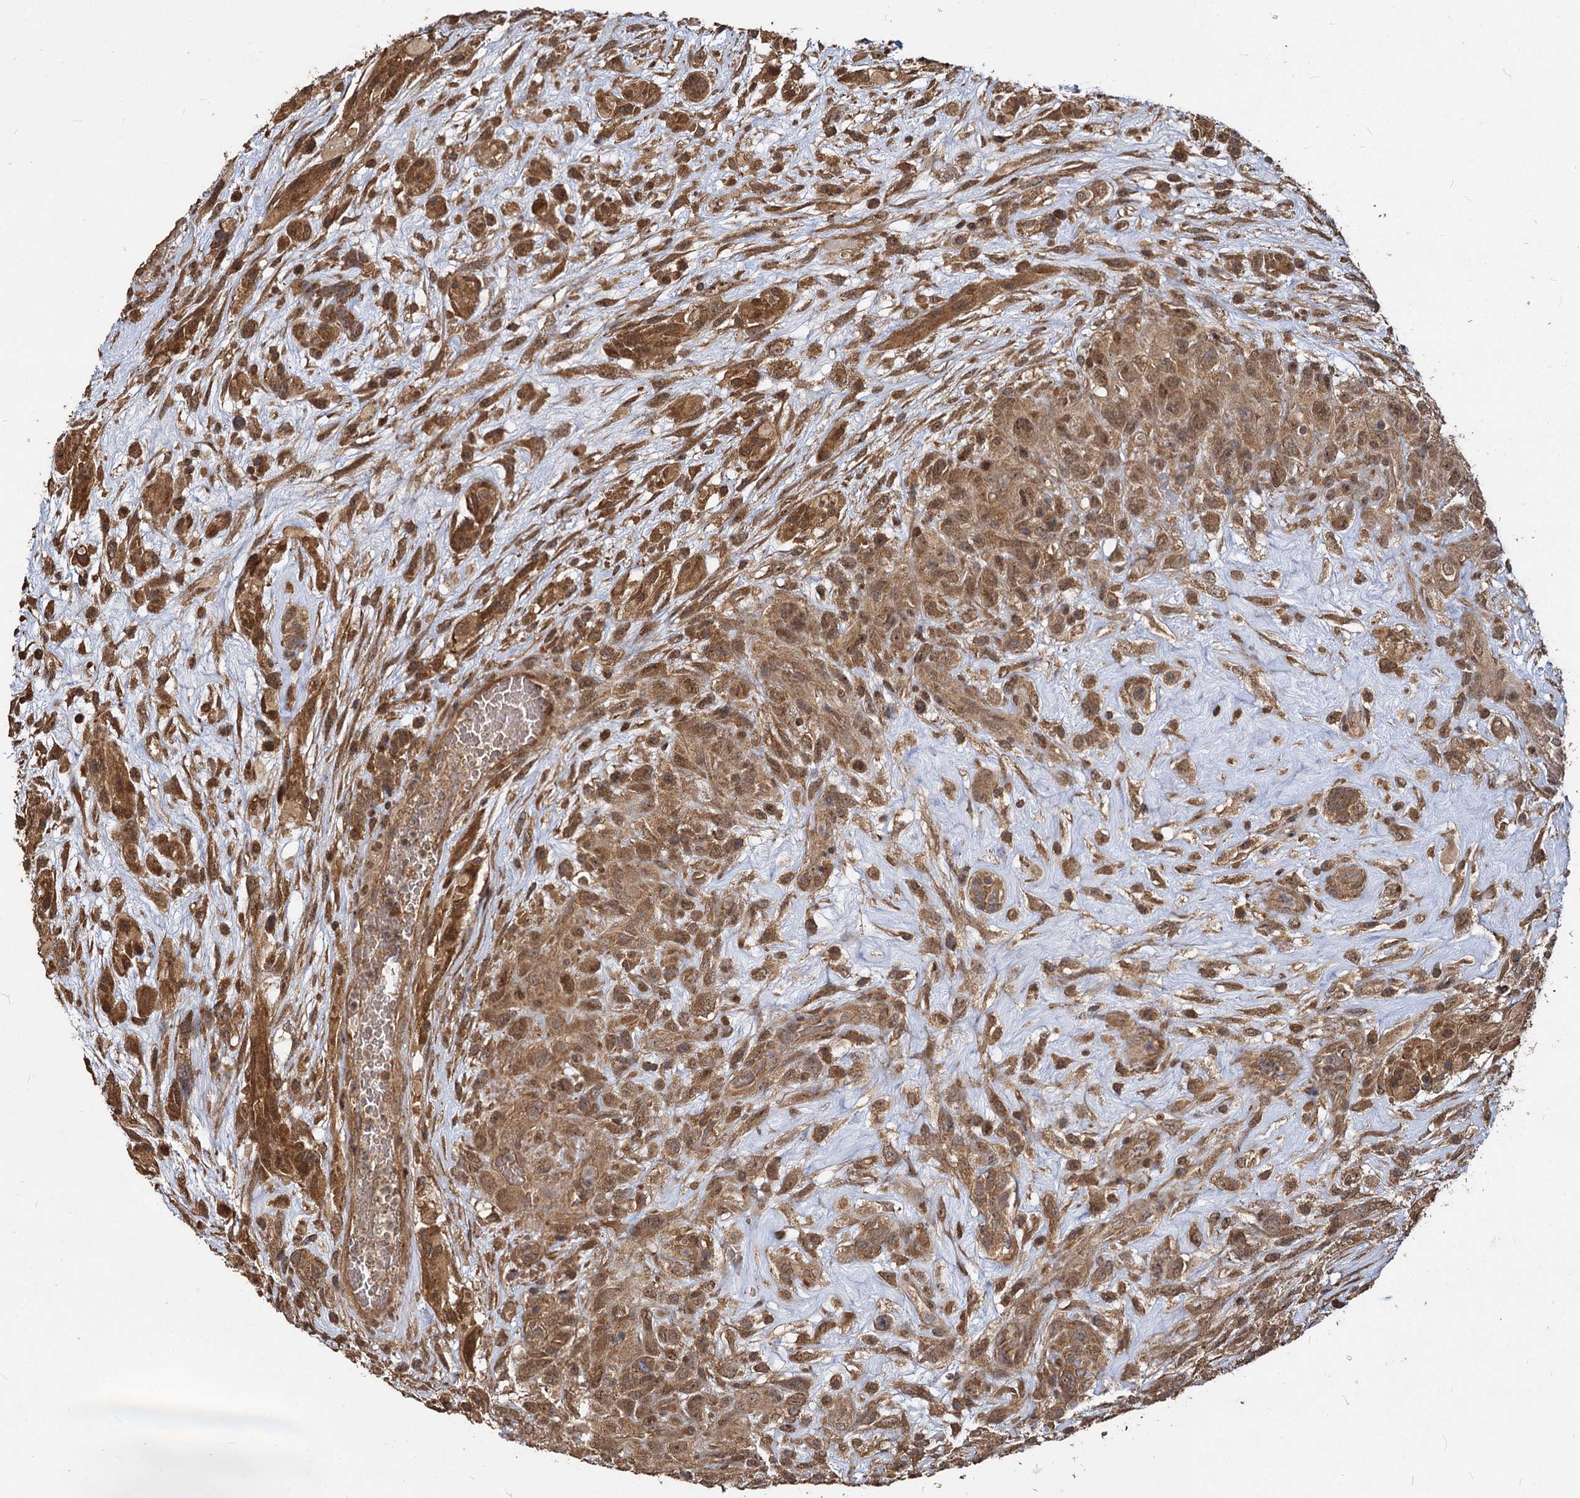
{"staining": {"intensity": "moderate", "quantity": ">75%", "location": "cytoplasmic/membranous,nuclear"}, "tissue": "glioma", "cell_type": "Tumor cells", "image_type": "cancer", "snomed": [{"axis": "morphology", "description": "Glioma, malignant, High grade"}, {"axis": "topography", "description": "Brain"}], "caption": "Brown immunohistochemical staining in glioma reveals moderate cytoplasmic/membranous and nuclear expression in approximately >75% of tumor cells.", "gene": "VPS51", "patient": {"sex": "male", "age": 61}}